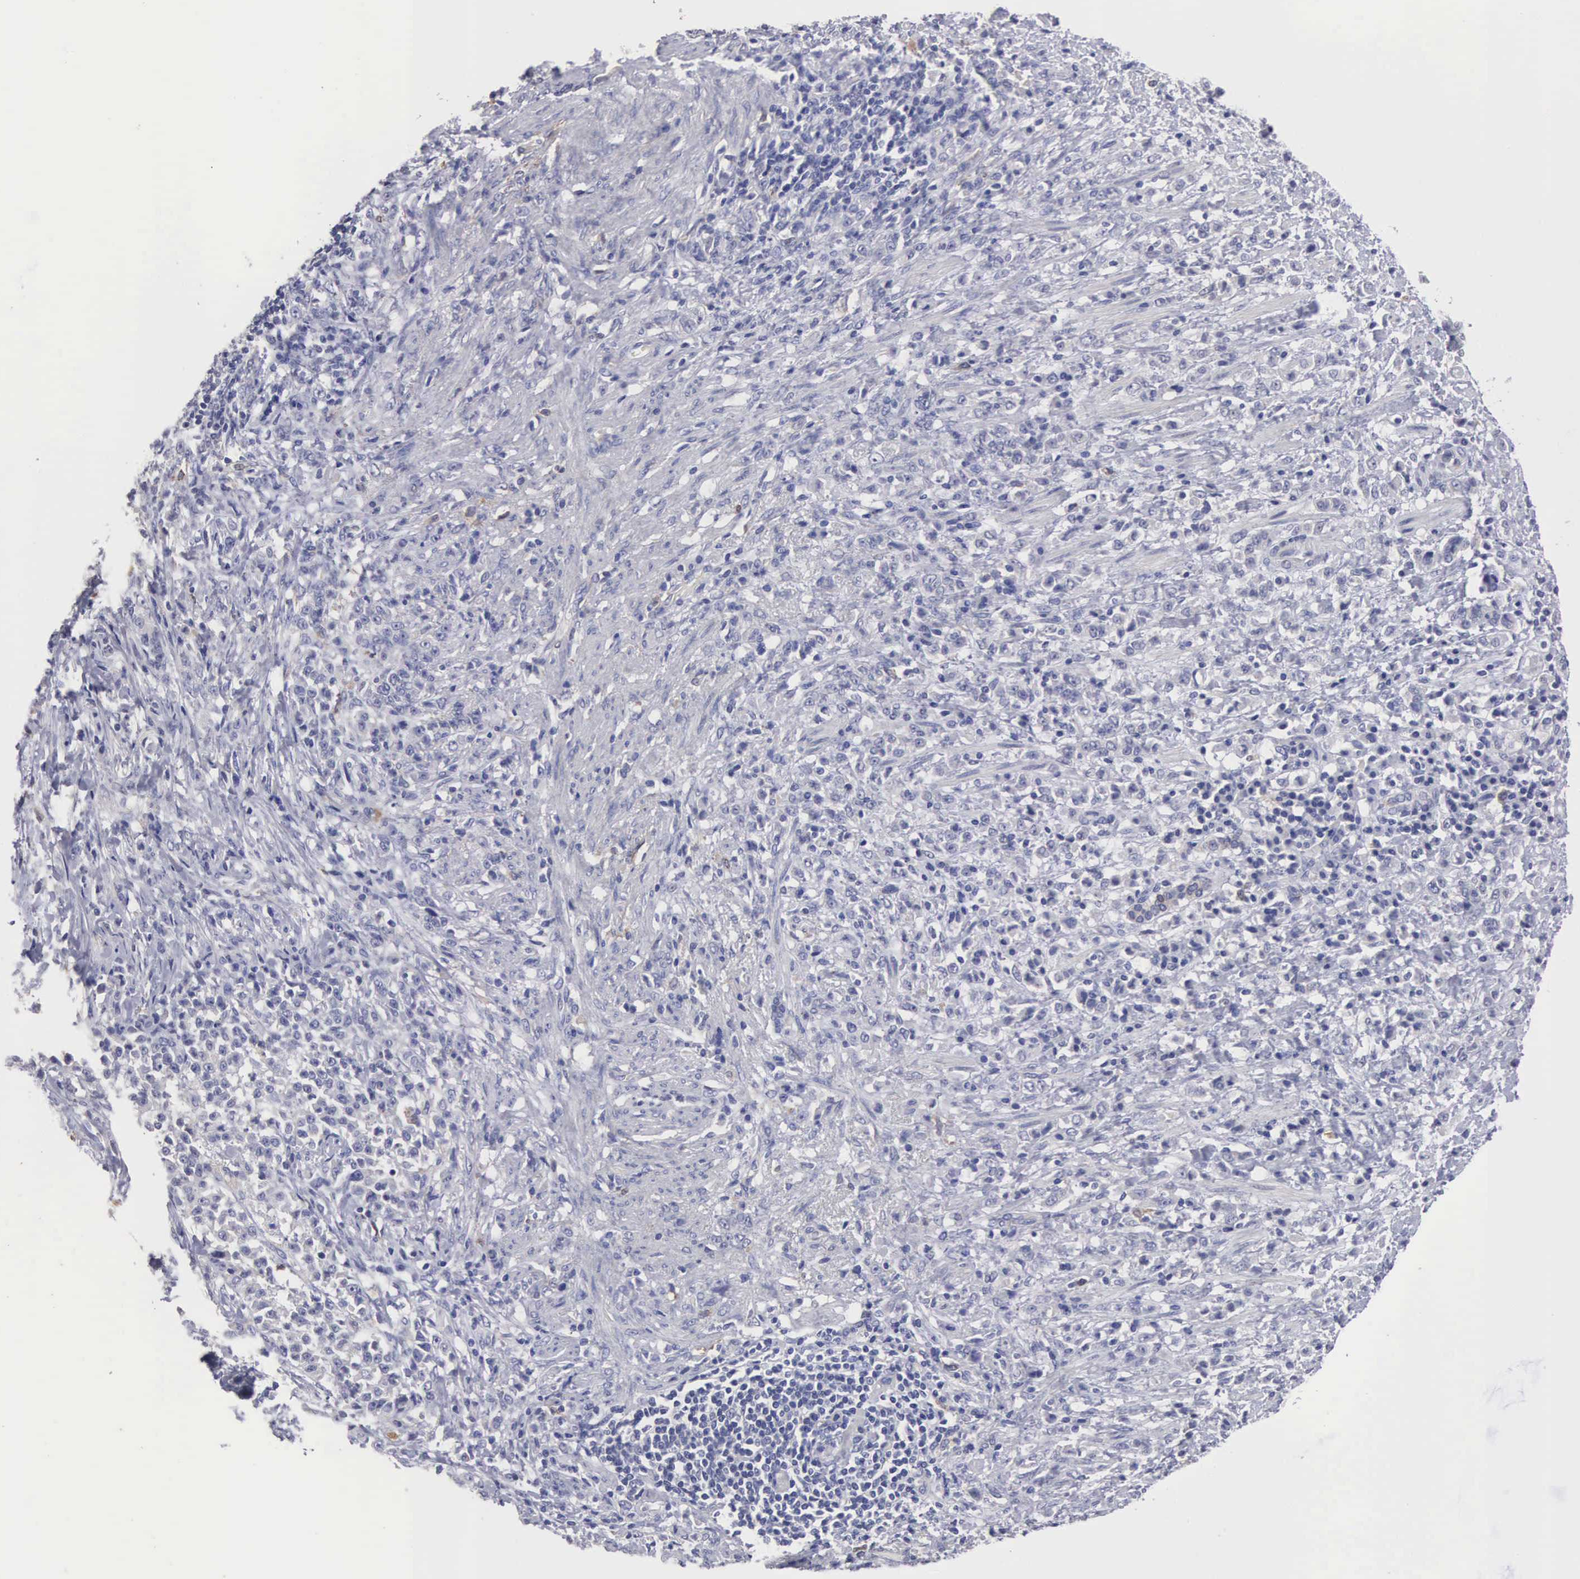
{"staining": {"intensity": "negative", "quantity": "none", "location": "none"}, "tissue": "stomach cancer", "cell_type": "Tumor cells", "image_type": "cancer", "snomed": [{"axis": "morphology", "description": "Adenocarcinoma, NOS"}, {"axis": "topography", "description": "Stomach, lower"}], "caption": "DAB immunohistochemical staining of human adenocarcinoma (stomach) exhibits no significant staining in tumor cells.", "gene": "LIN52", "patient": {"sex": "male", "age": 88}}